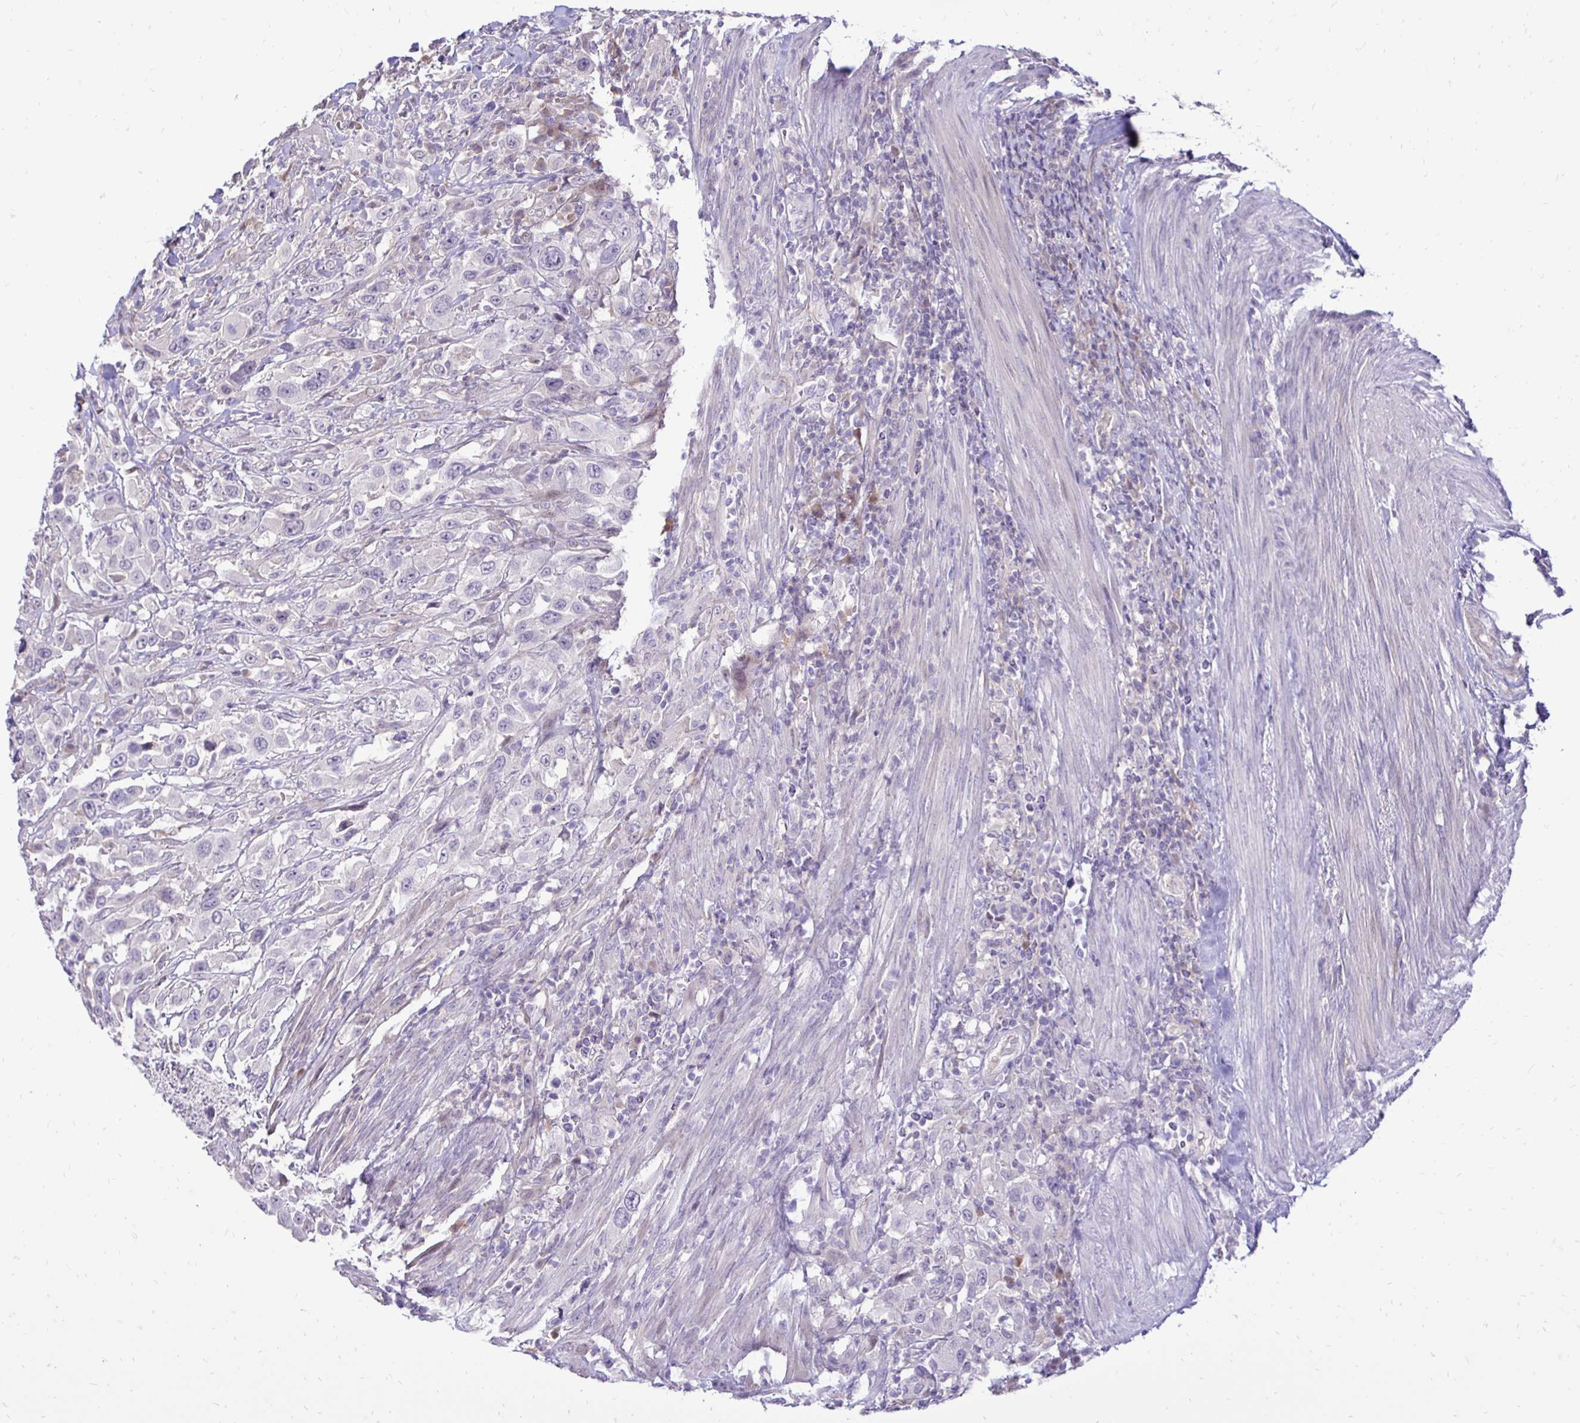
{"staining": {"intensity": "negative", "quantity": "none", "location": "none"}, "tissue": "urothelial cancer", "cell_type": "Tumor cells", "image_type": "cancer", "snomed": [{"axis": "morphology", "description": "Urothelial carcinoma, High grade"}, {"axis": "topography", "description": "Urinary bladder"}], "caption": "Immunohistochemical staining of urothelial cancer displays no significant expression in tumor cells.", "gene": "GAS2", "patient": {"sex": "male", "age": 61}}